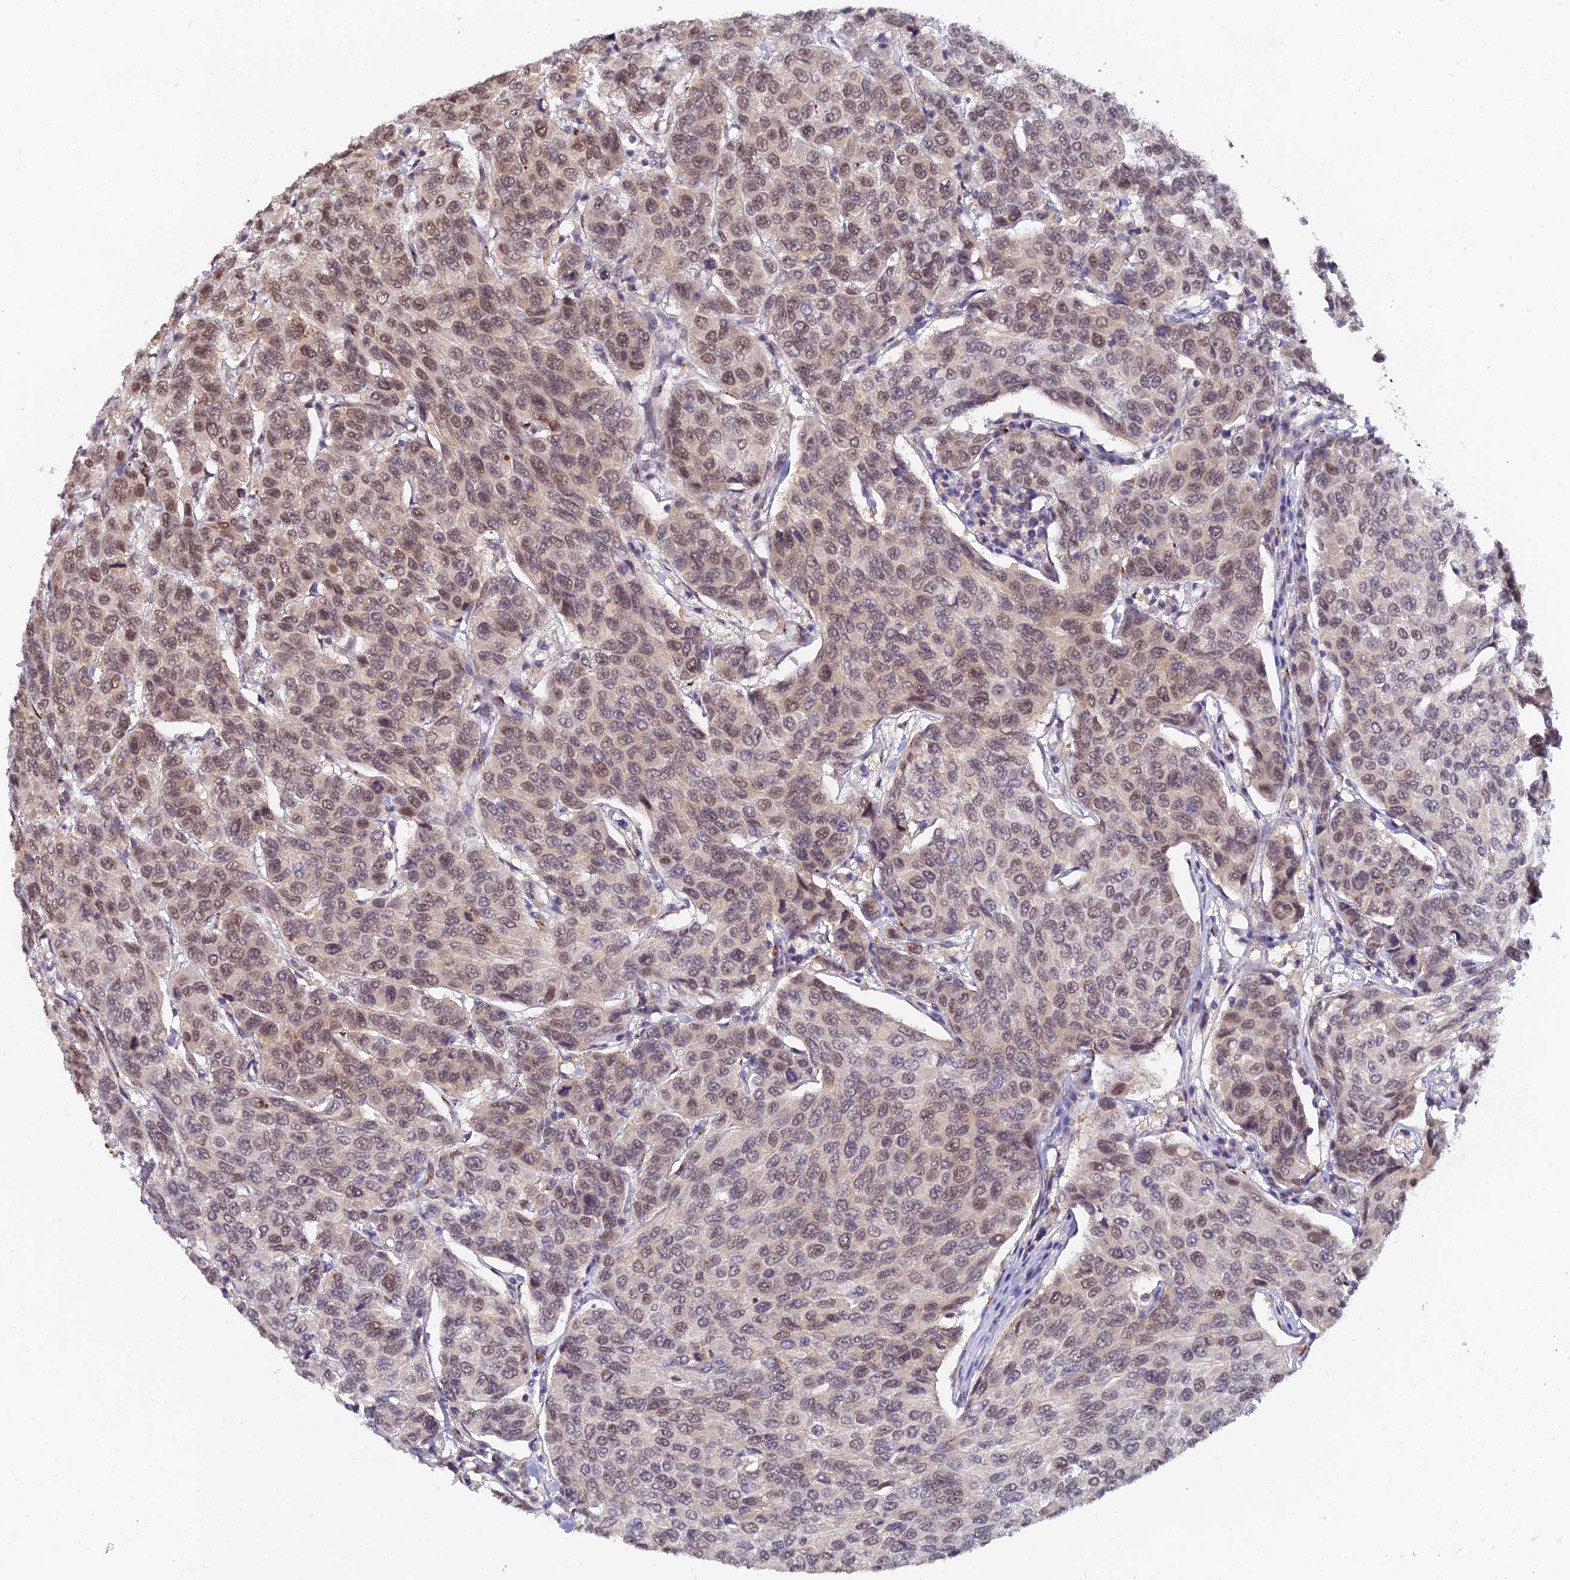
{"staining": {"intensity": "moderate", "quantity": ">75%", "location": "nuclear"}, "tissue": "breast cancer", "cell_type": "Tumor cells", "image_type": "cancer", "snomed": [{"axis": "morphology", "description": "Duct carcinoma"}, {"axis": "topography", "description": "Breast"}], "caption": "This histopathology image exhibits immunohistochemistry (IHC) staining of breast cancer, with medium moderate nuclear expression in approximately >75% of tumor cells.", "gene": "THOC3", "patient": {"sex": "female", "age": 55}}